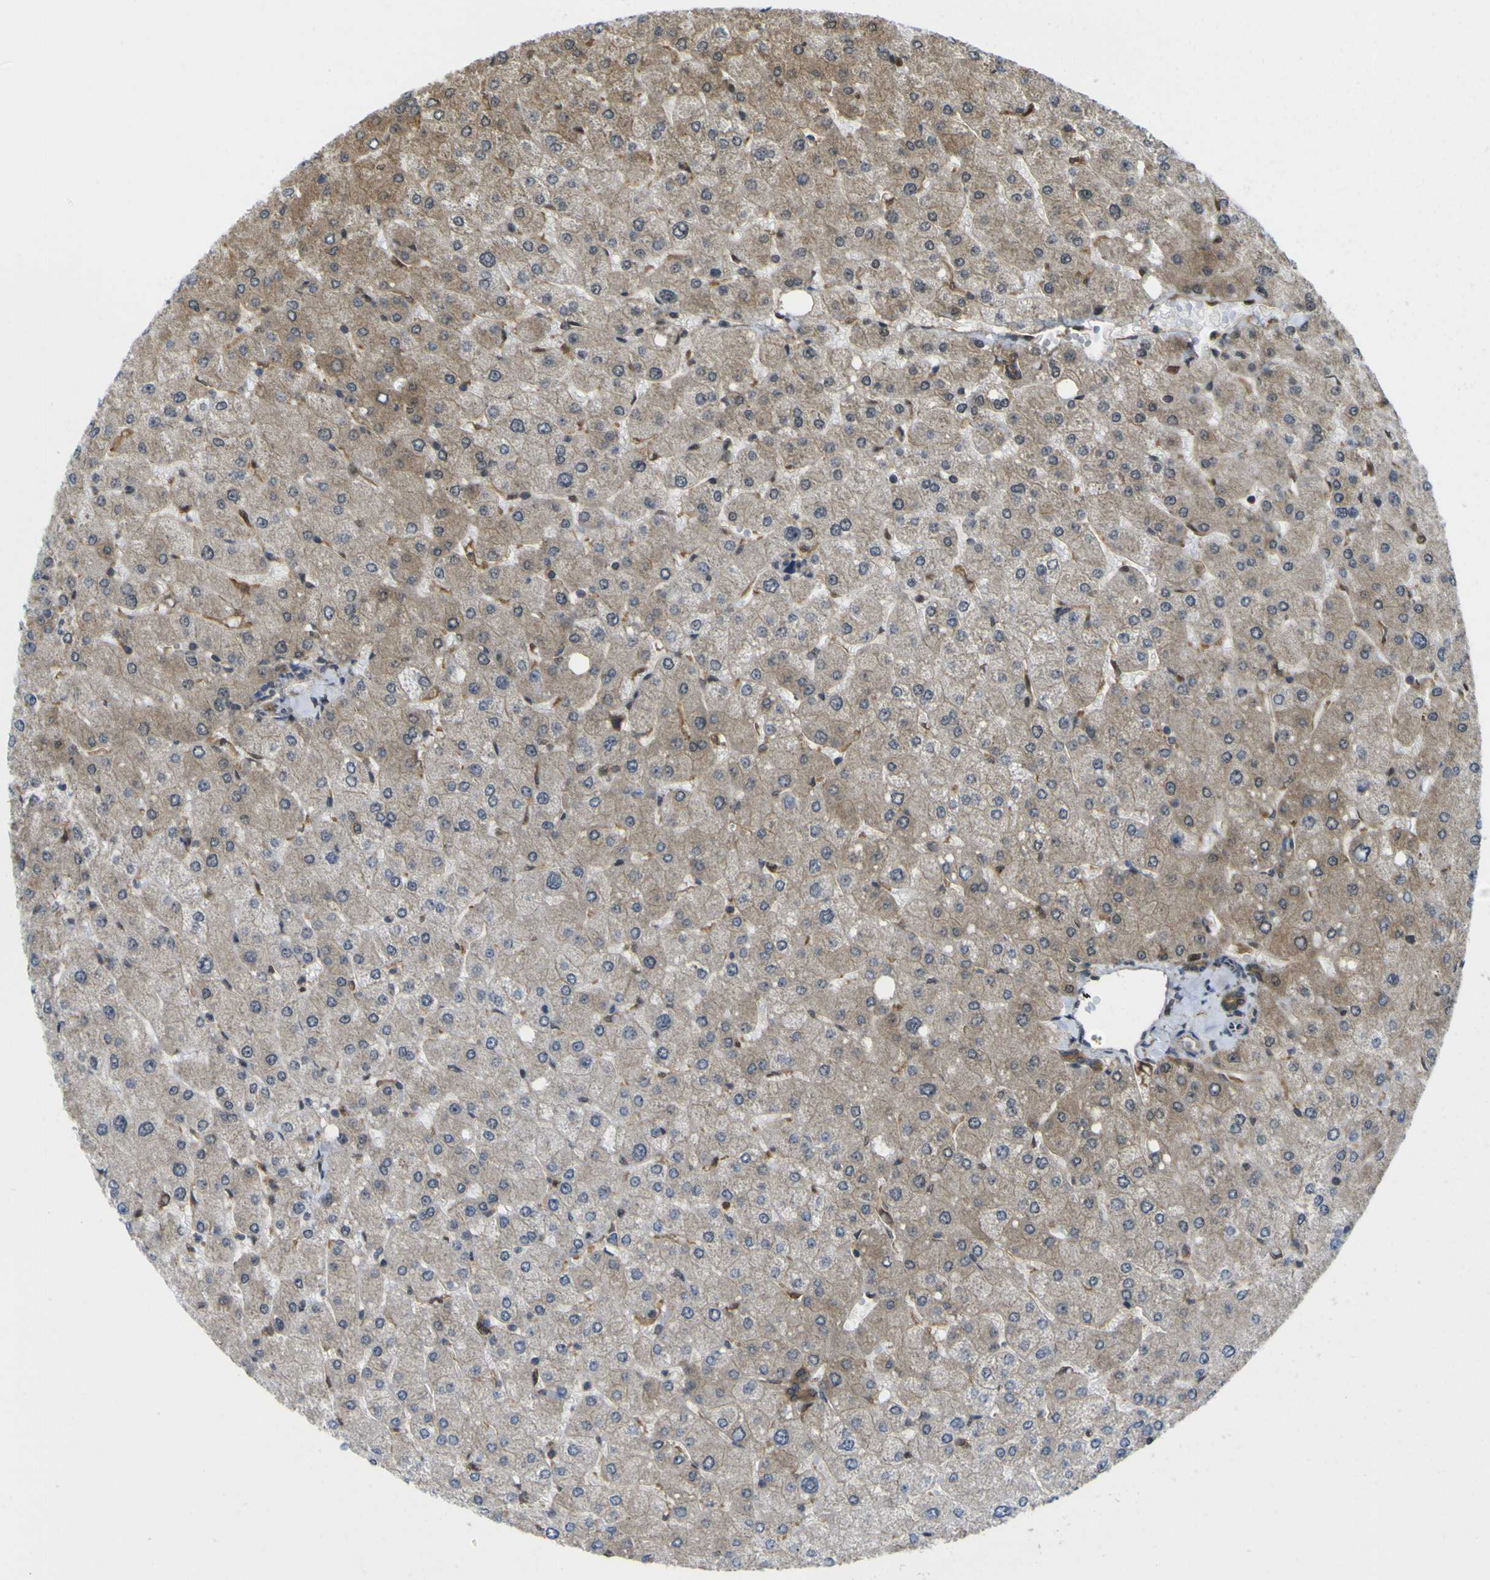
{"staining": {"intensity": "moderate", "quantity": ">75%", "location": "cytoplasmic/membranous"}, "tissue": "liver", "cell_type": "Cholangiocytes", "image_type": "normal", "snomed": [{"axis": "morphology", "description": "Normal tissue, NOS"}, {"axis": "topography", "description": "Liver"}], "caption": "High-power microscopy captured an immunohistochemistry image of benign liver, revealing moderate cytoplasmic/membranous staining in approximately >75% of cholangiocytes.", "gene": "YWHAG", "patient": {"sex": "male", "age": 55}}